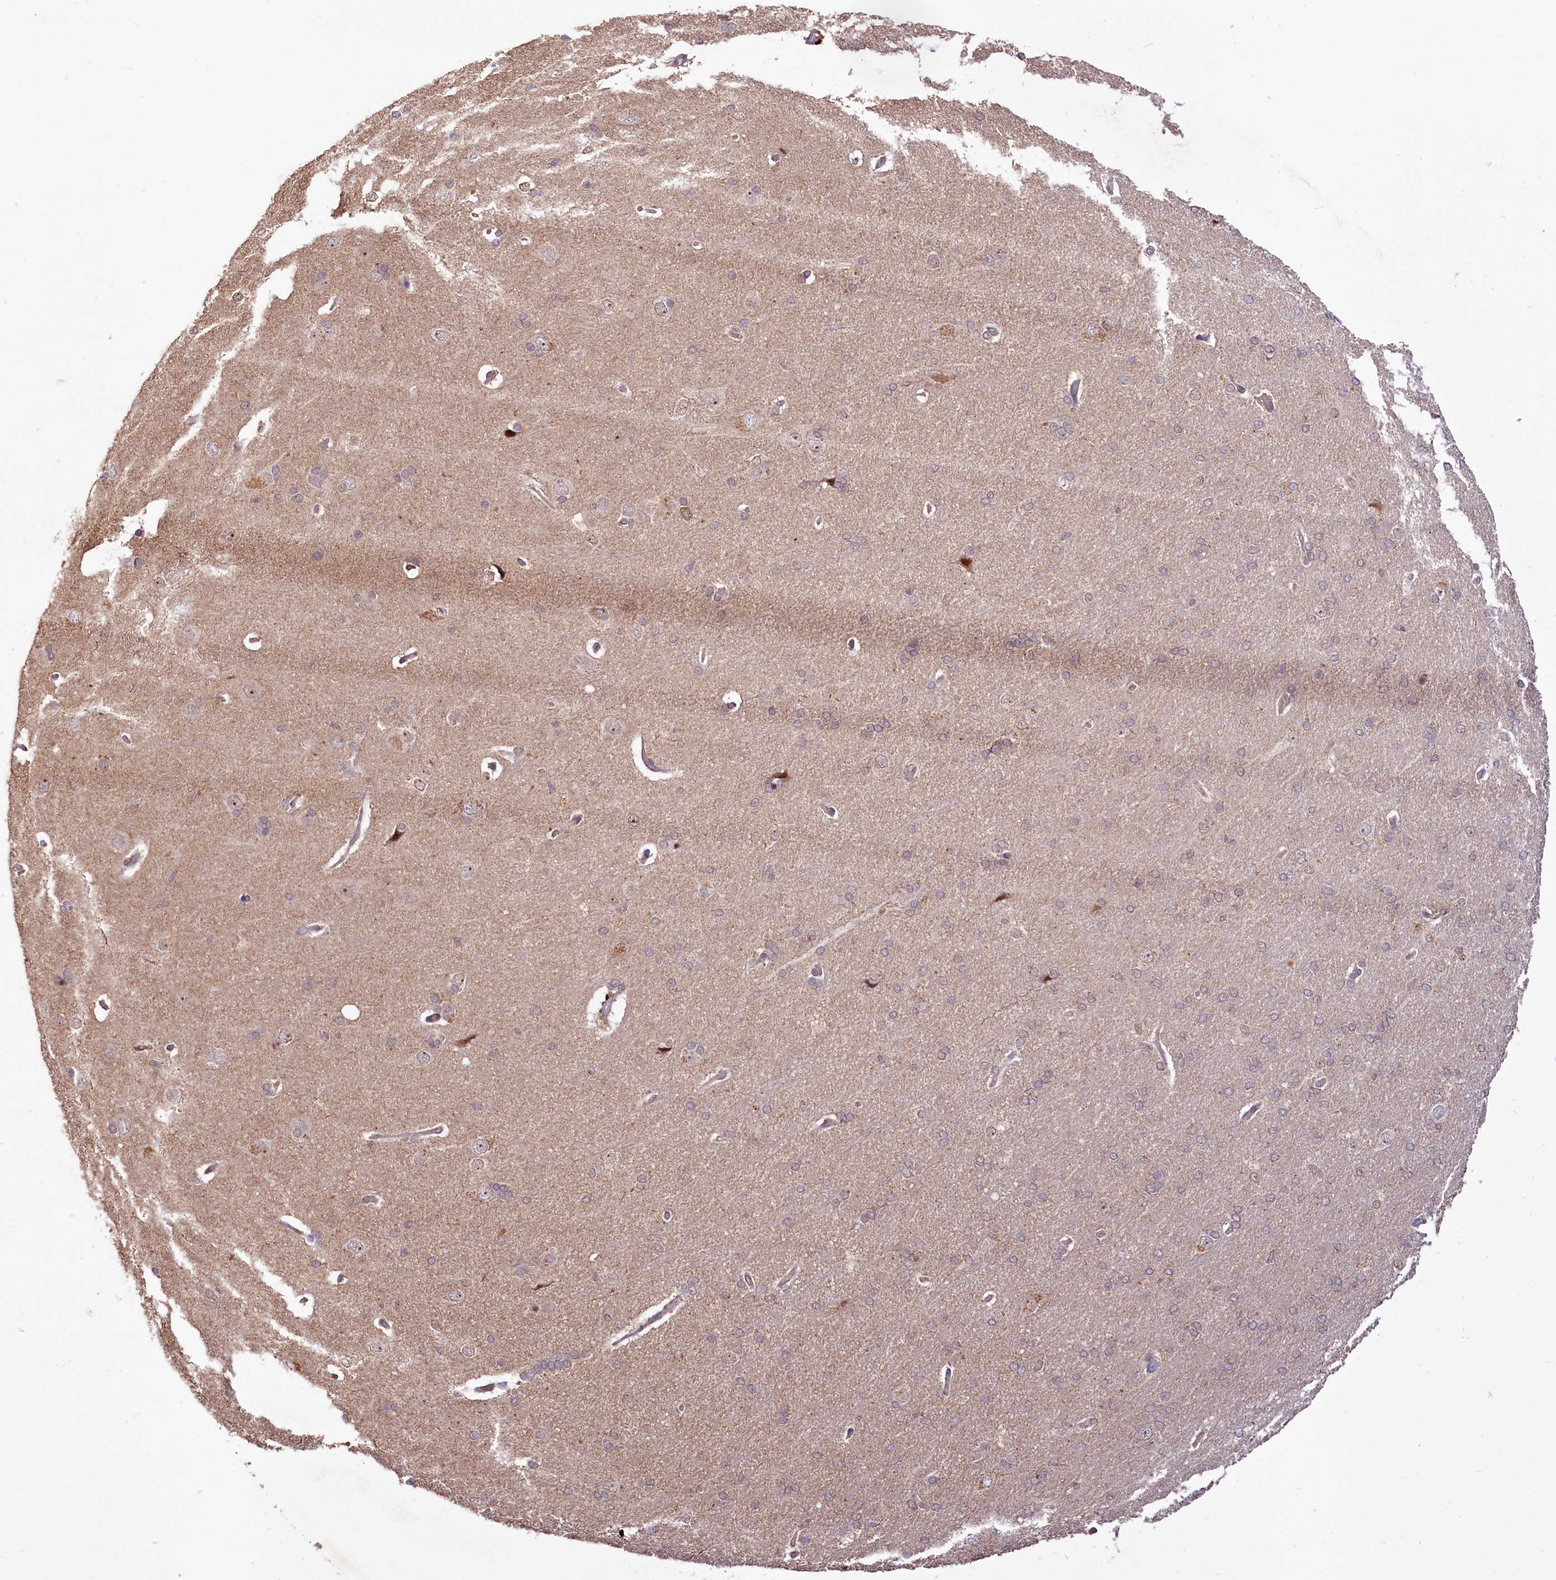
{"staining": {"intensity": "moderate", "quantity": ">75%", "location": "cytoplasmic/membranous"}, "tissue": "cerebral cortex", "cell_type": "Endothelial cells", "image_type": "normal", "snomed": [{"axis": "morphology", "description": "Normal tissue, NOS"}, {"axis": "topography", "description": "Cerebral cortex"}], "caption": "Immunohistochemical staining of normal human cerebral cortex shows >75% levels of moderate cytoplasmic/membranous protein expression in approximately >75% of endothelial cells. (DAB (3,3'-diaminobenzidine) IHC with brightfield microscopy, high magnification).", "gene": "RRP8", "patient": {"sex": "male", "age": 62}}